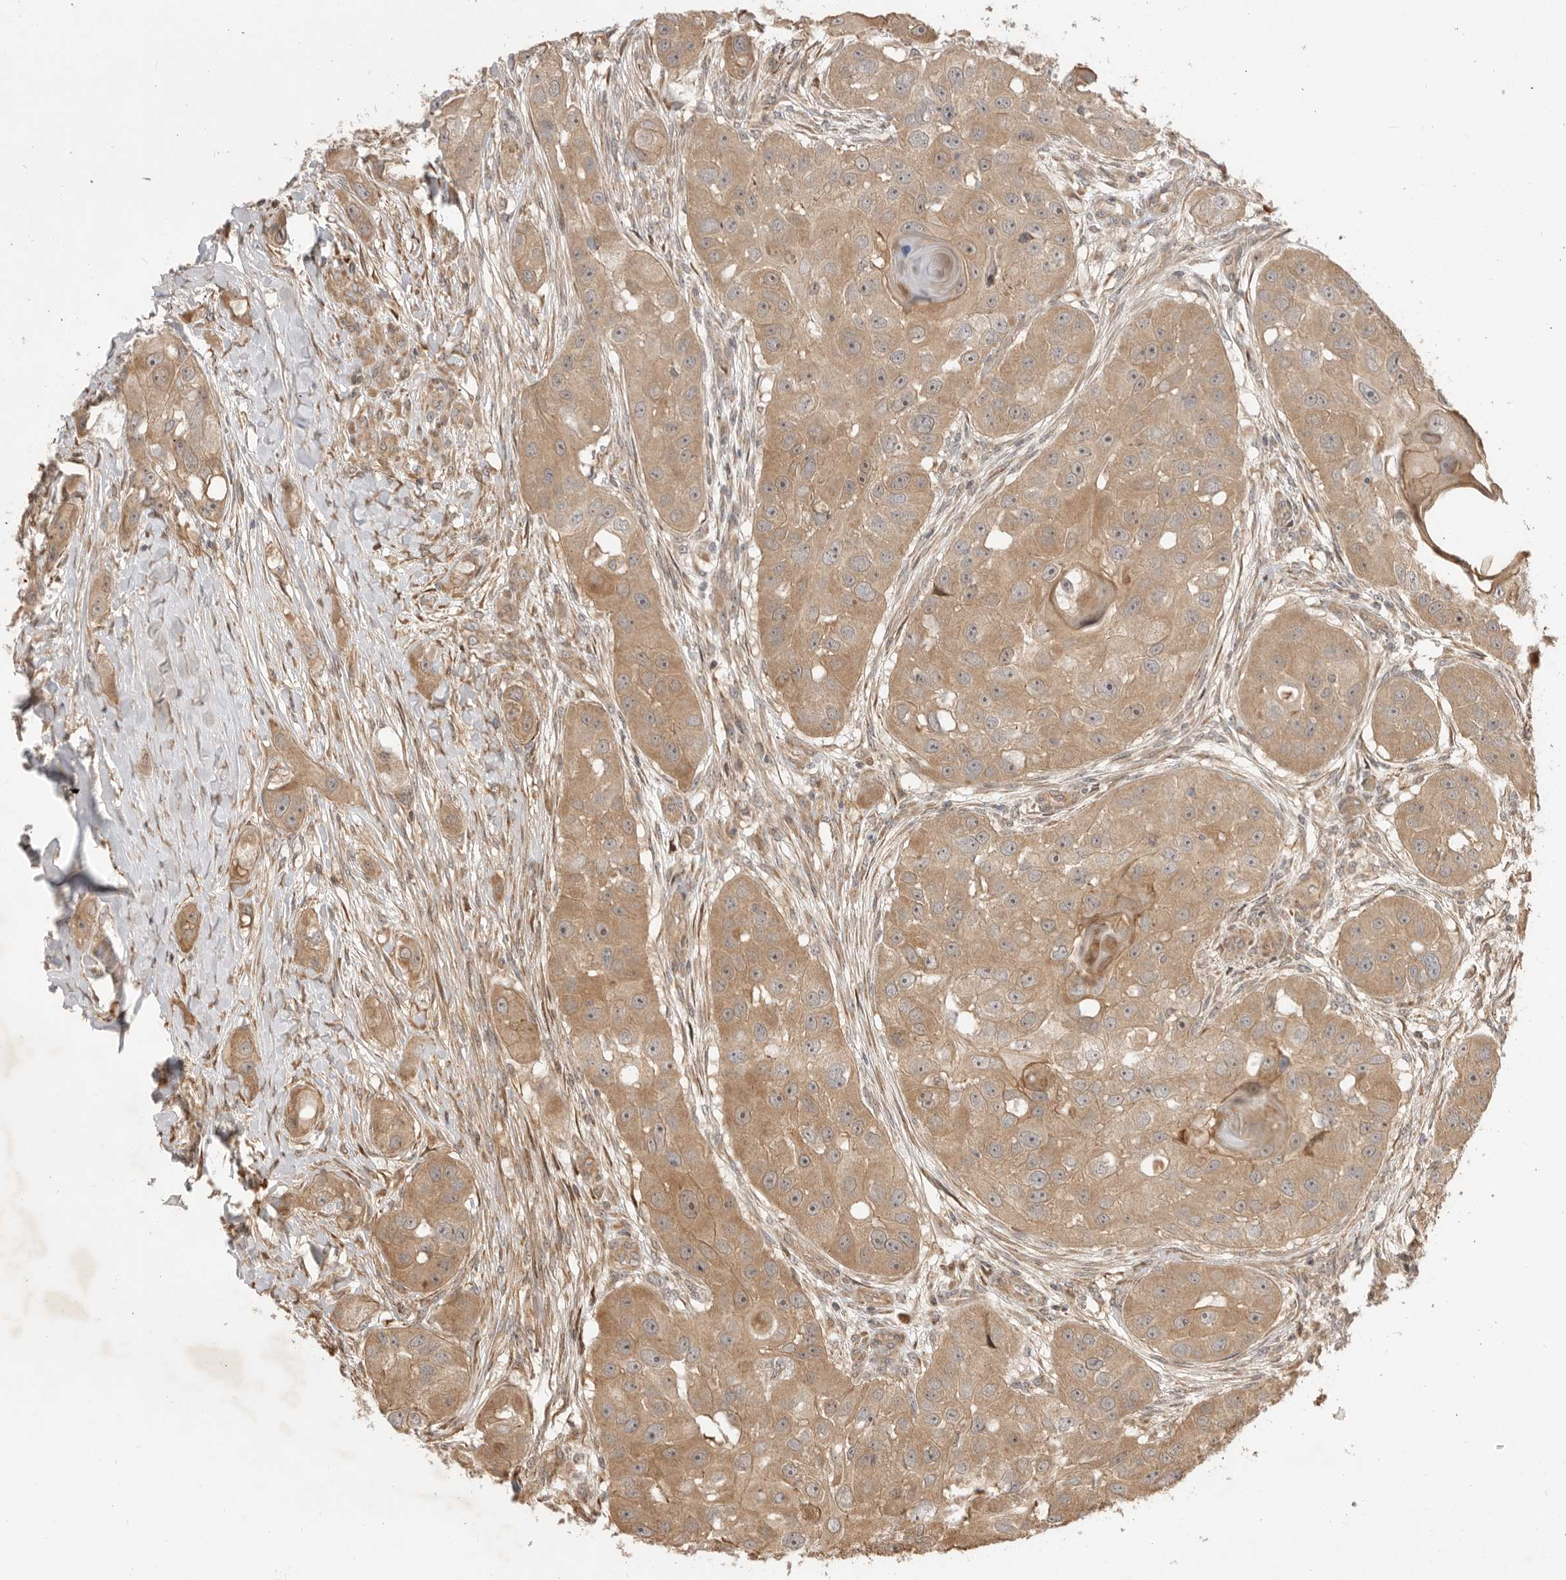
{"staining": {"intensity": "moderate", "quantity": ">75%", "location": "cytoplasmic/membranous,nuclear"}, "tissue": "head and neck cancer", "cell_type": "Tumor cells", "image_type": "cancer", "snomed": [{"axis": "morphology", "description": "Normal tissue, NOS"}, {"axis": "morphology", "description": "Squamous cell carcinoma, NOS"}, {"axis": "topography", "description": "Skeletal muscle"}, {"axis": "topography", "description": "Head-Neck"}], "caption": "Moderate cytoplasmic/membranous and nuclear positivity for a protein is seen in approximately >75% of tumor cells of head and neck cancer (squamous cell carcinoma) using immunohistochemistry.", "gene": "DPH7", "patient": {"sex": "male", "age": 51}}